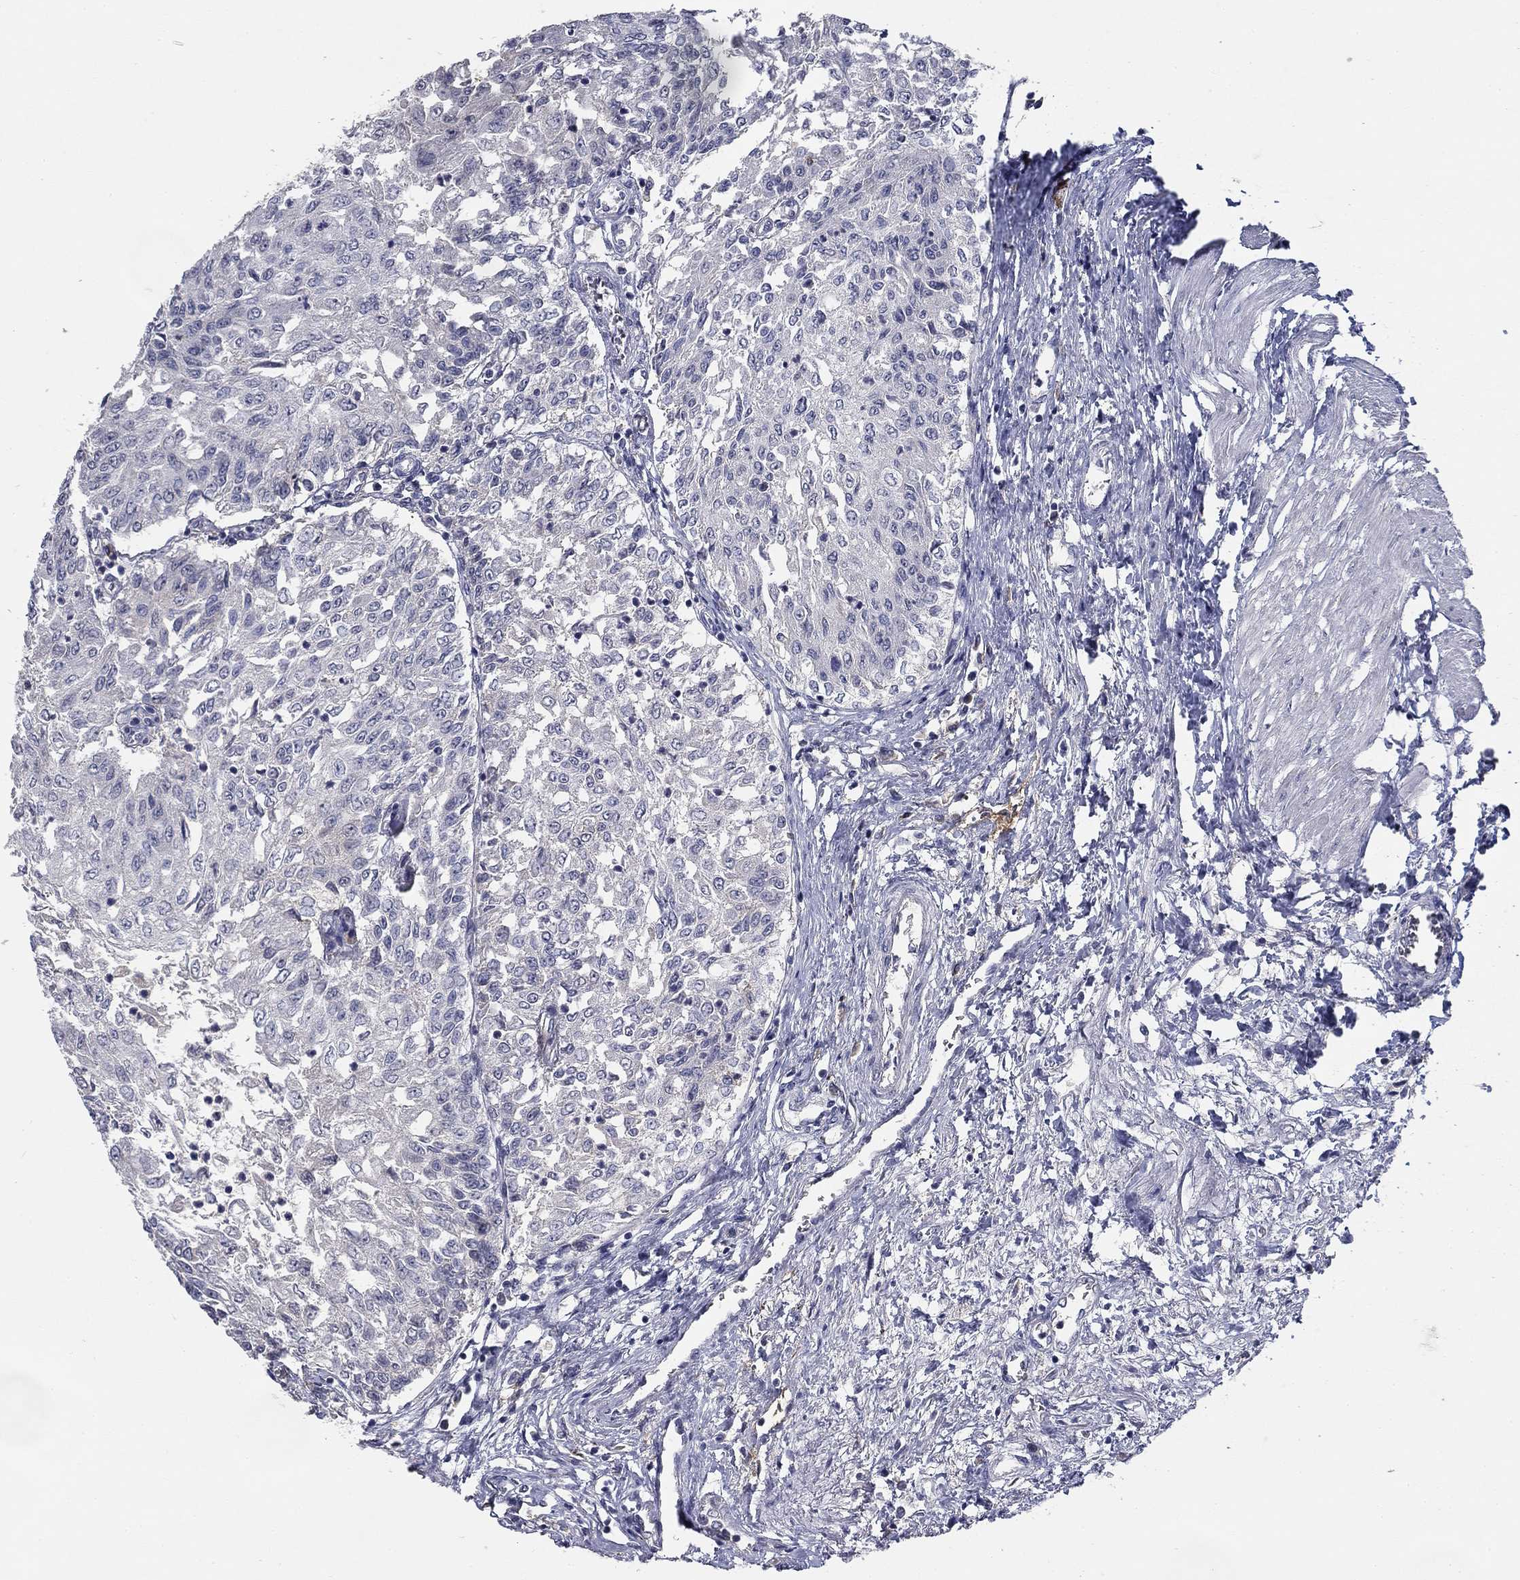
{"staining": {"intensity": "negative", "quantity": "none", "location": "none"}, "tissue": "urothelial cancer", "cell_type": "Tumor cells", "image_type": "cancer", "snomed": [{"axis": "morphology", "description": "Urothelial carcinoma, Low grade"}, {"axis": "topography", "description": "Urinary bladder"}], "caption": "The IHC image has no significant positivity in tumor cells of urothelial cancer tissue. (Stains: DAB (3,3'-diaminobenzidine) immunohistochemistry (IHC) with hematoxylin counter stain, Microscopy: brightfield microscopy at high magnification).", "gene": "CD274", "patient": {"sex": "male", "age": 78}}